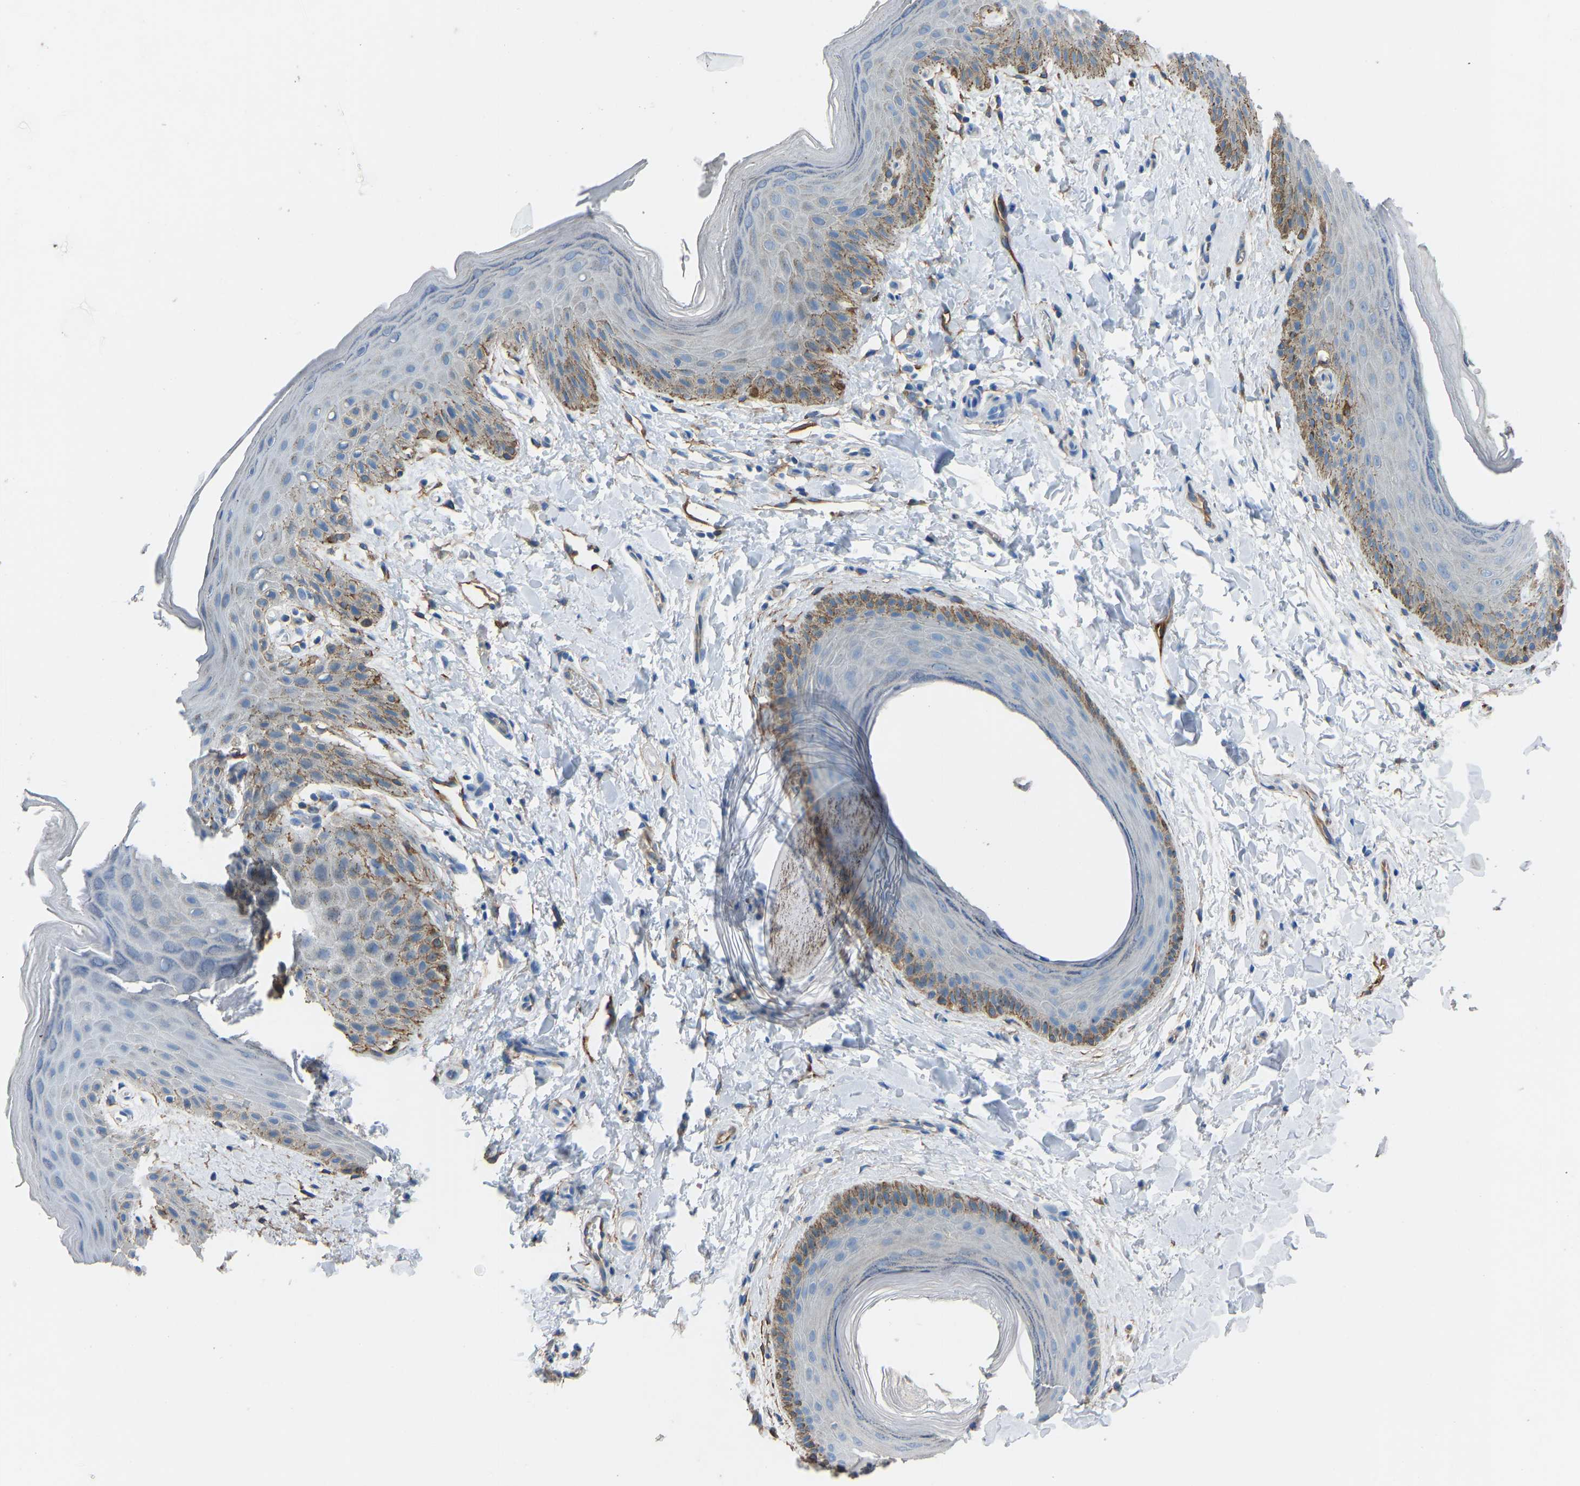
{"staining": {"intensity": "moderate", "quantity": "<25%", "location": "cytoplasmic/membranous"}, "tissue": "skin", "cell_type": "Epidermal cells", "image_type": "normal", "snomed": [{"axis": "morphology", "description": "Normal tissue, NOS"}, {"axis": "topography", "description": "Anal"}], "caption": "Approximately <25% of epidermal cells in benign human skin show moderate cytoplasmic/membranous protein positivity as visualized by brown immunohistochemical staining.", "gene": "MYH10", "patient": {"sex": "male", "age": 44}}